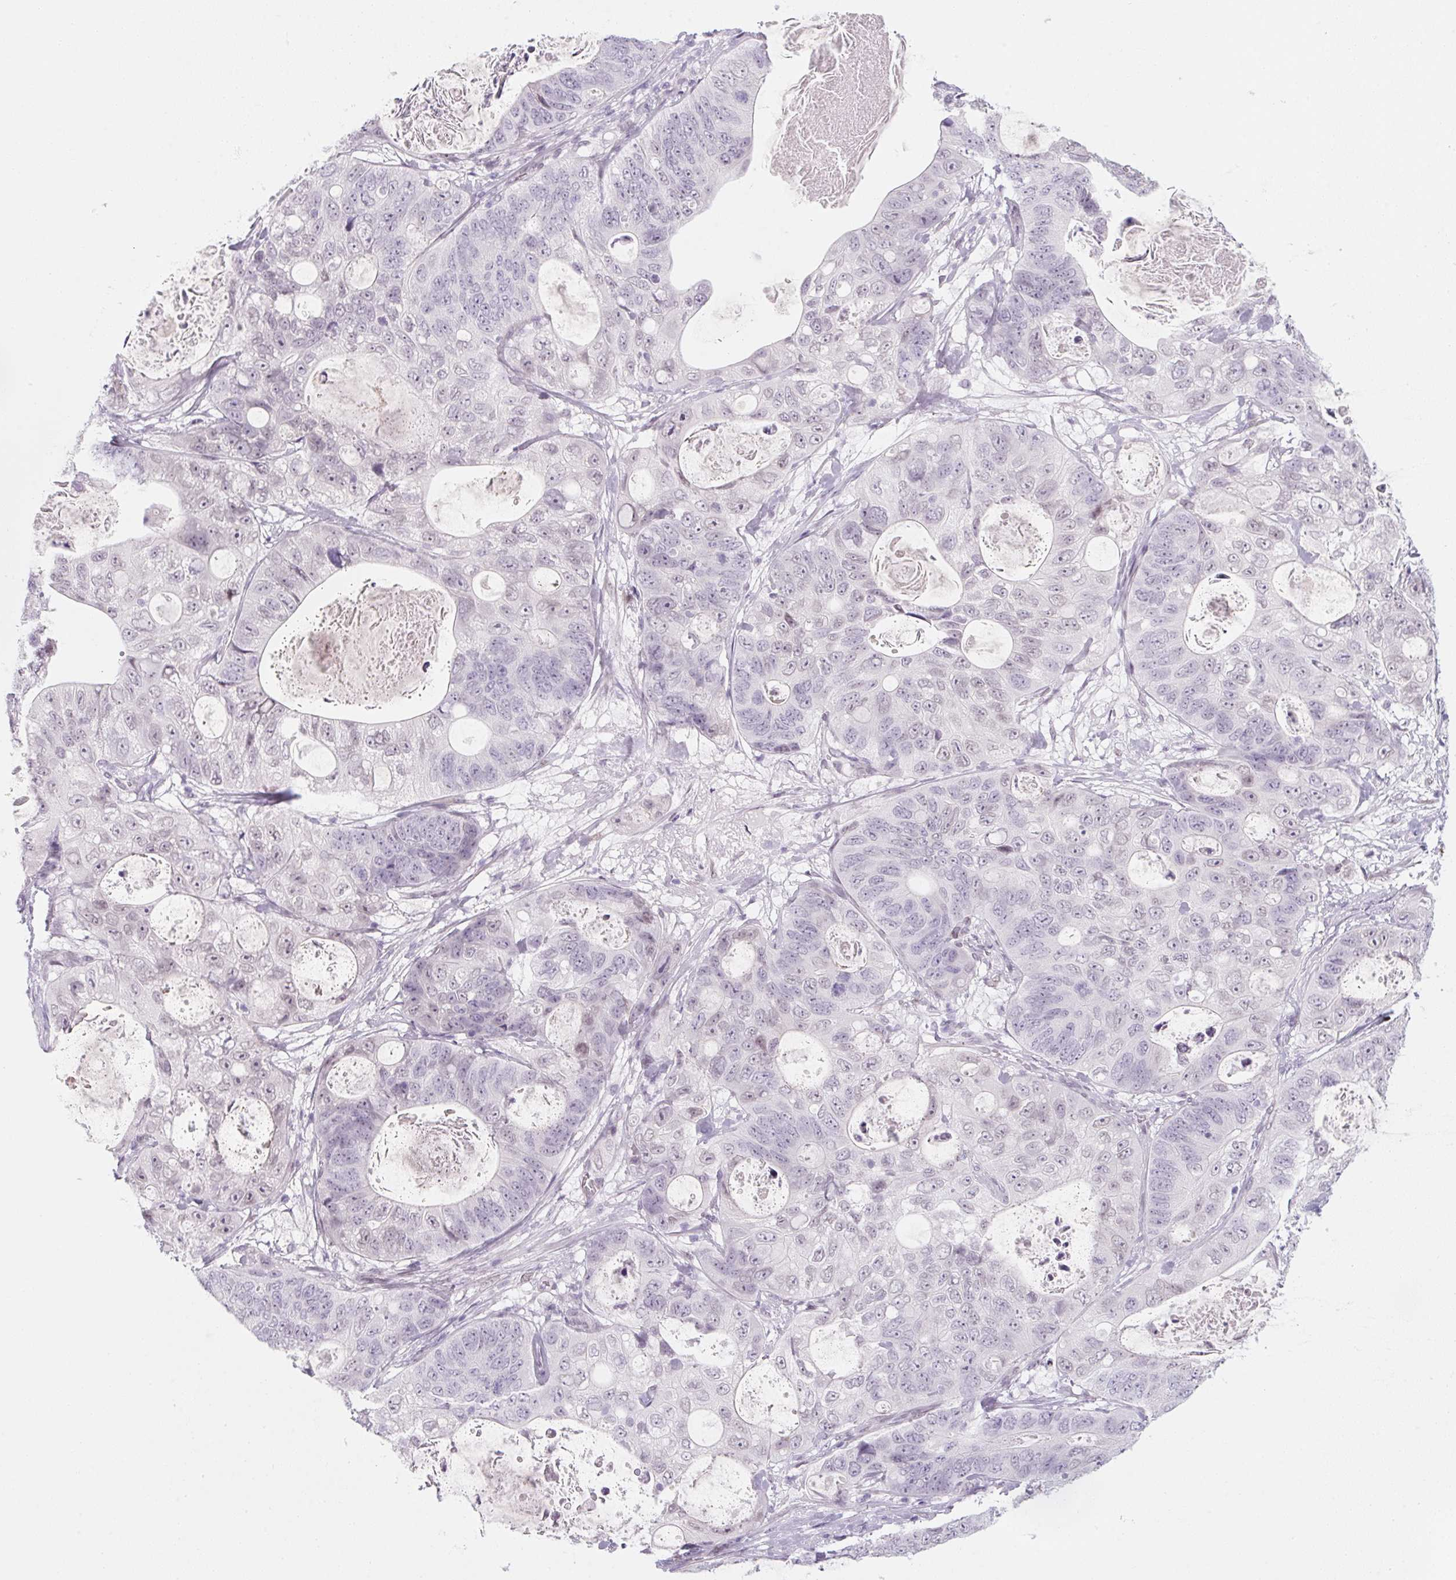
{"staining": {"intensity": "negative", "quantity": "none", "location": "none"}, "tissue": "stomach cancer", "cell_type": "Tumor cells", "image_type": "cancer", "snomed": [{"axis": "morphology", "description": "Normal tissue, NOS"}, {"axis": "morphology", "description": "Adenocarcinoma, NOS"}, {"axis": "topography", "description": "Stomach"}], "caption": "Tumor cells show no significant expression in stomach cancer (adenocarcinoma). Brightfield microscopy of IHC stained with DAB (3,3'-diaminobenzidine) (brown) and hematoxylin (blue), captured at high magnification.", "gene": "KCNQ2", "patient": {"sex": "female", "age": 89}}